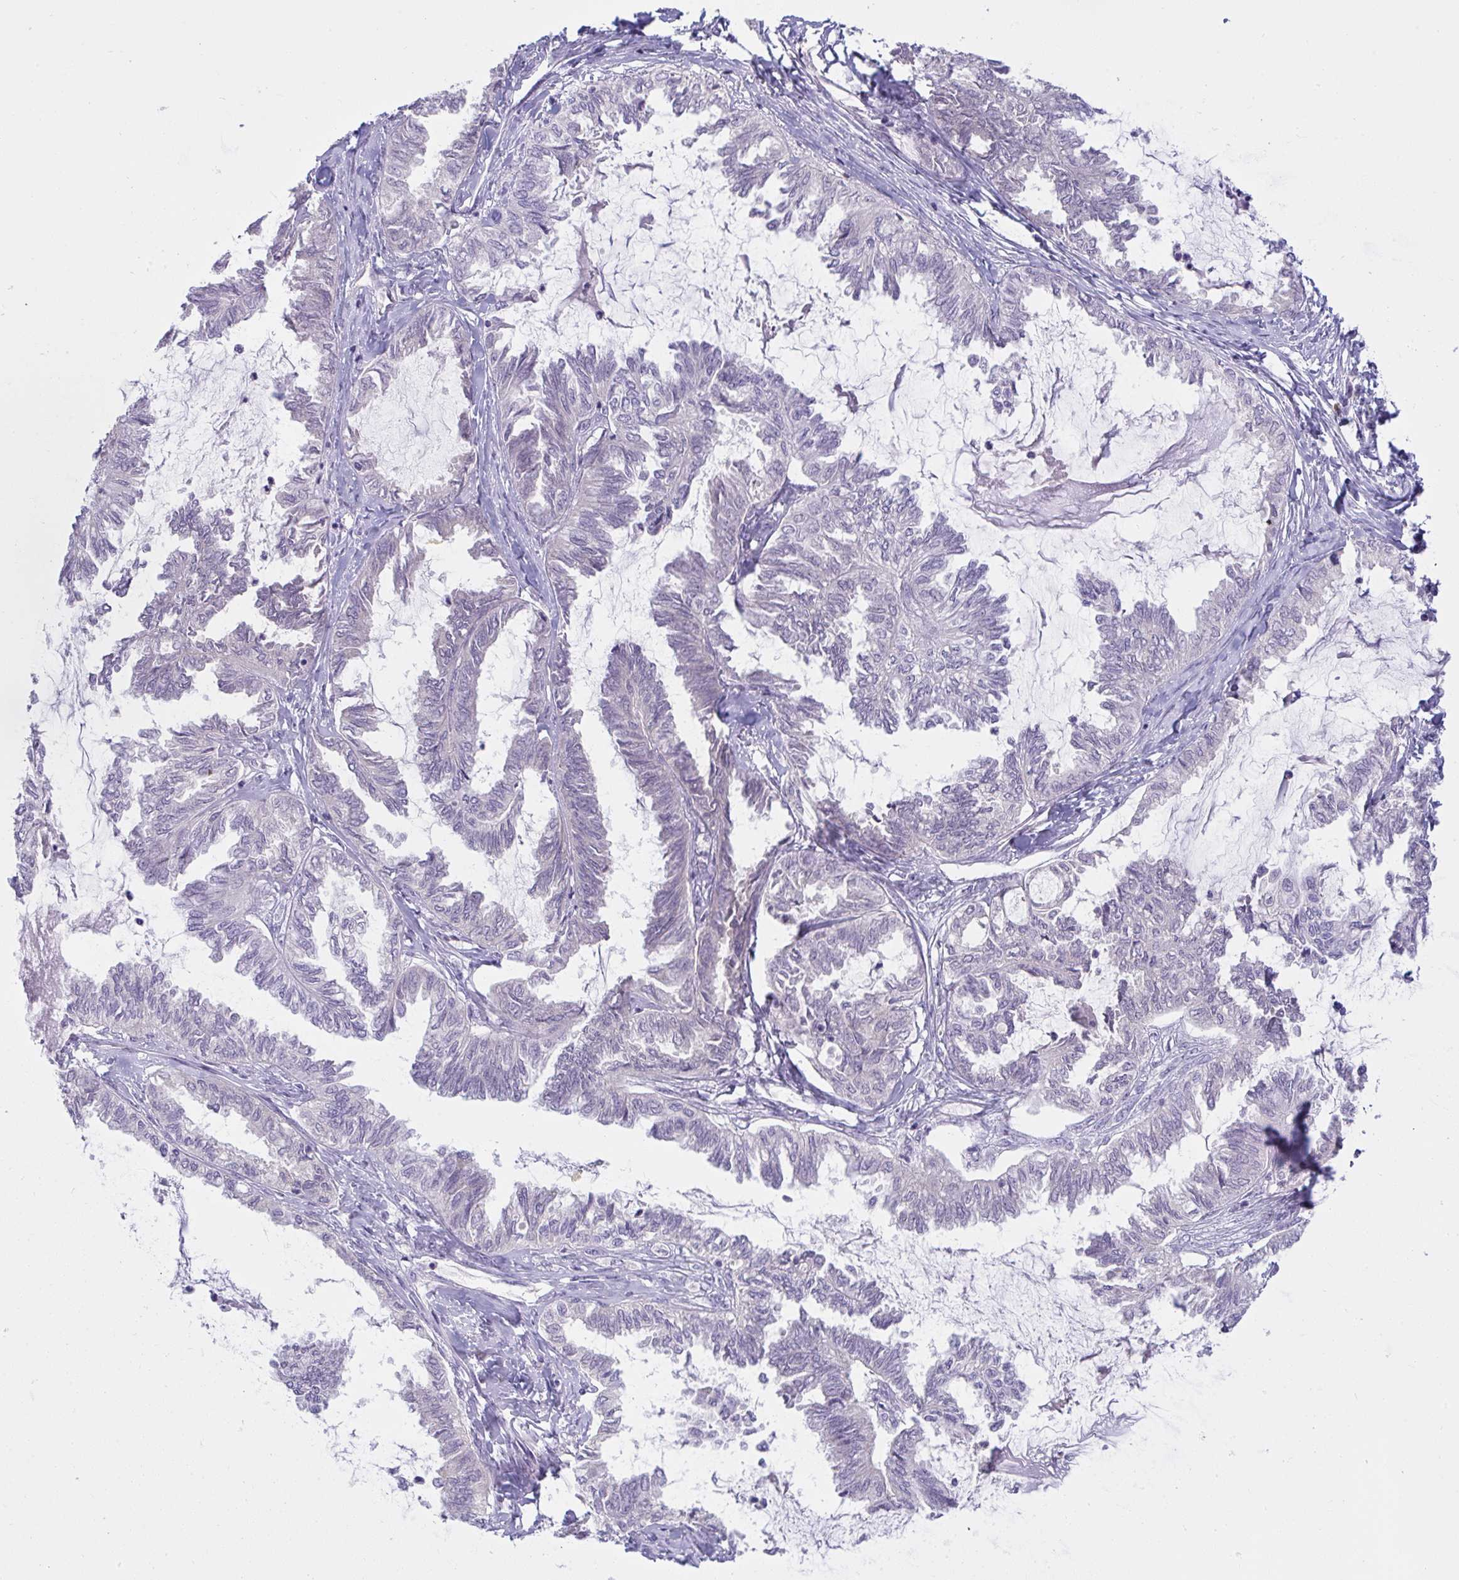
{"staining": {"intensity": "negative", "quantity": "none", "location": "none"}, "tissue": "ovarian cancer", "cell_type": "Tumor cells", "image_type": "cancer", "snomed": [{"axis": "morphology", "description": "Carcinoma, endometroid"}, {"axis": "topography", "description": "Ovary"}], "caption": "IHC histopathology image of neoplastic tissue: endometroid carcinoma (ovarian) stained with DAB (3,3'-diaminobenzidine) demonstrates no significant protein expression in tumor cells.", "gene": "TMEM41A", "patient": {"sex": "female", "age": 70}}